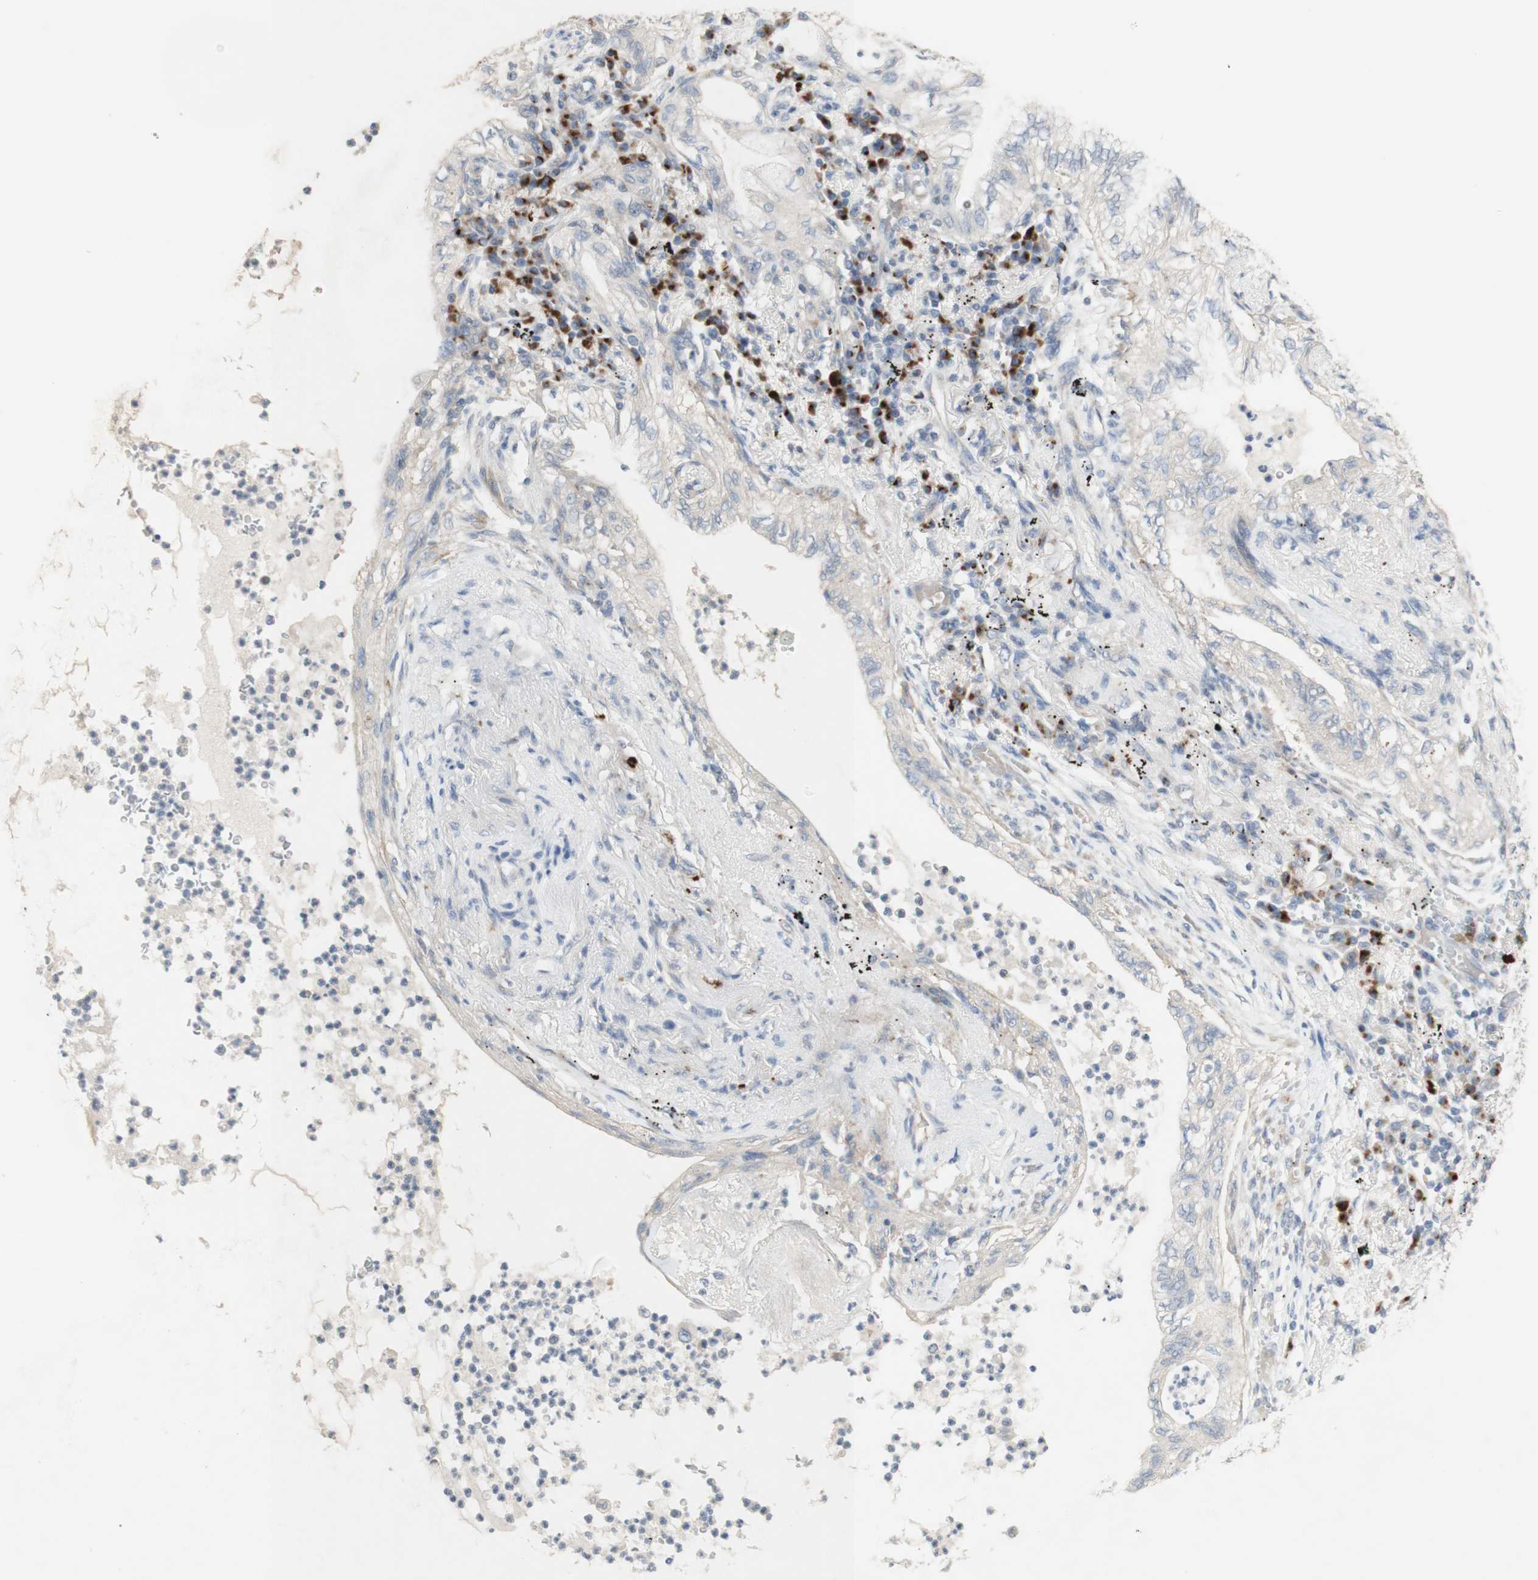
{"staining": {"intensity": "negative", "quantity": "none", "location": "none"}, "tissue": "lung cancer", "cell_type": "Tumor cells", "image_type": "cancer", "snomed": [{"axis": "morphology", "description": "Normal tissue, NOS"}, {"axis": "morphology", "description": "Adenocarcinoma, NOS"}, {"axis": "topography", "description": "Bronchus"}, {"axis": "topography", "description": "Lung"}], "caption": "Immunohistochemistry (IHC) histopathology image of neoplastic tissue: human lung cancer (adenocarcinoma) stained with DAB (3,3'-diaminobenzidine) demonstrates no significant protein positivity in tumor cells.", "gene": "MANEA", "patient": {"sex": "female", "age": 70}}